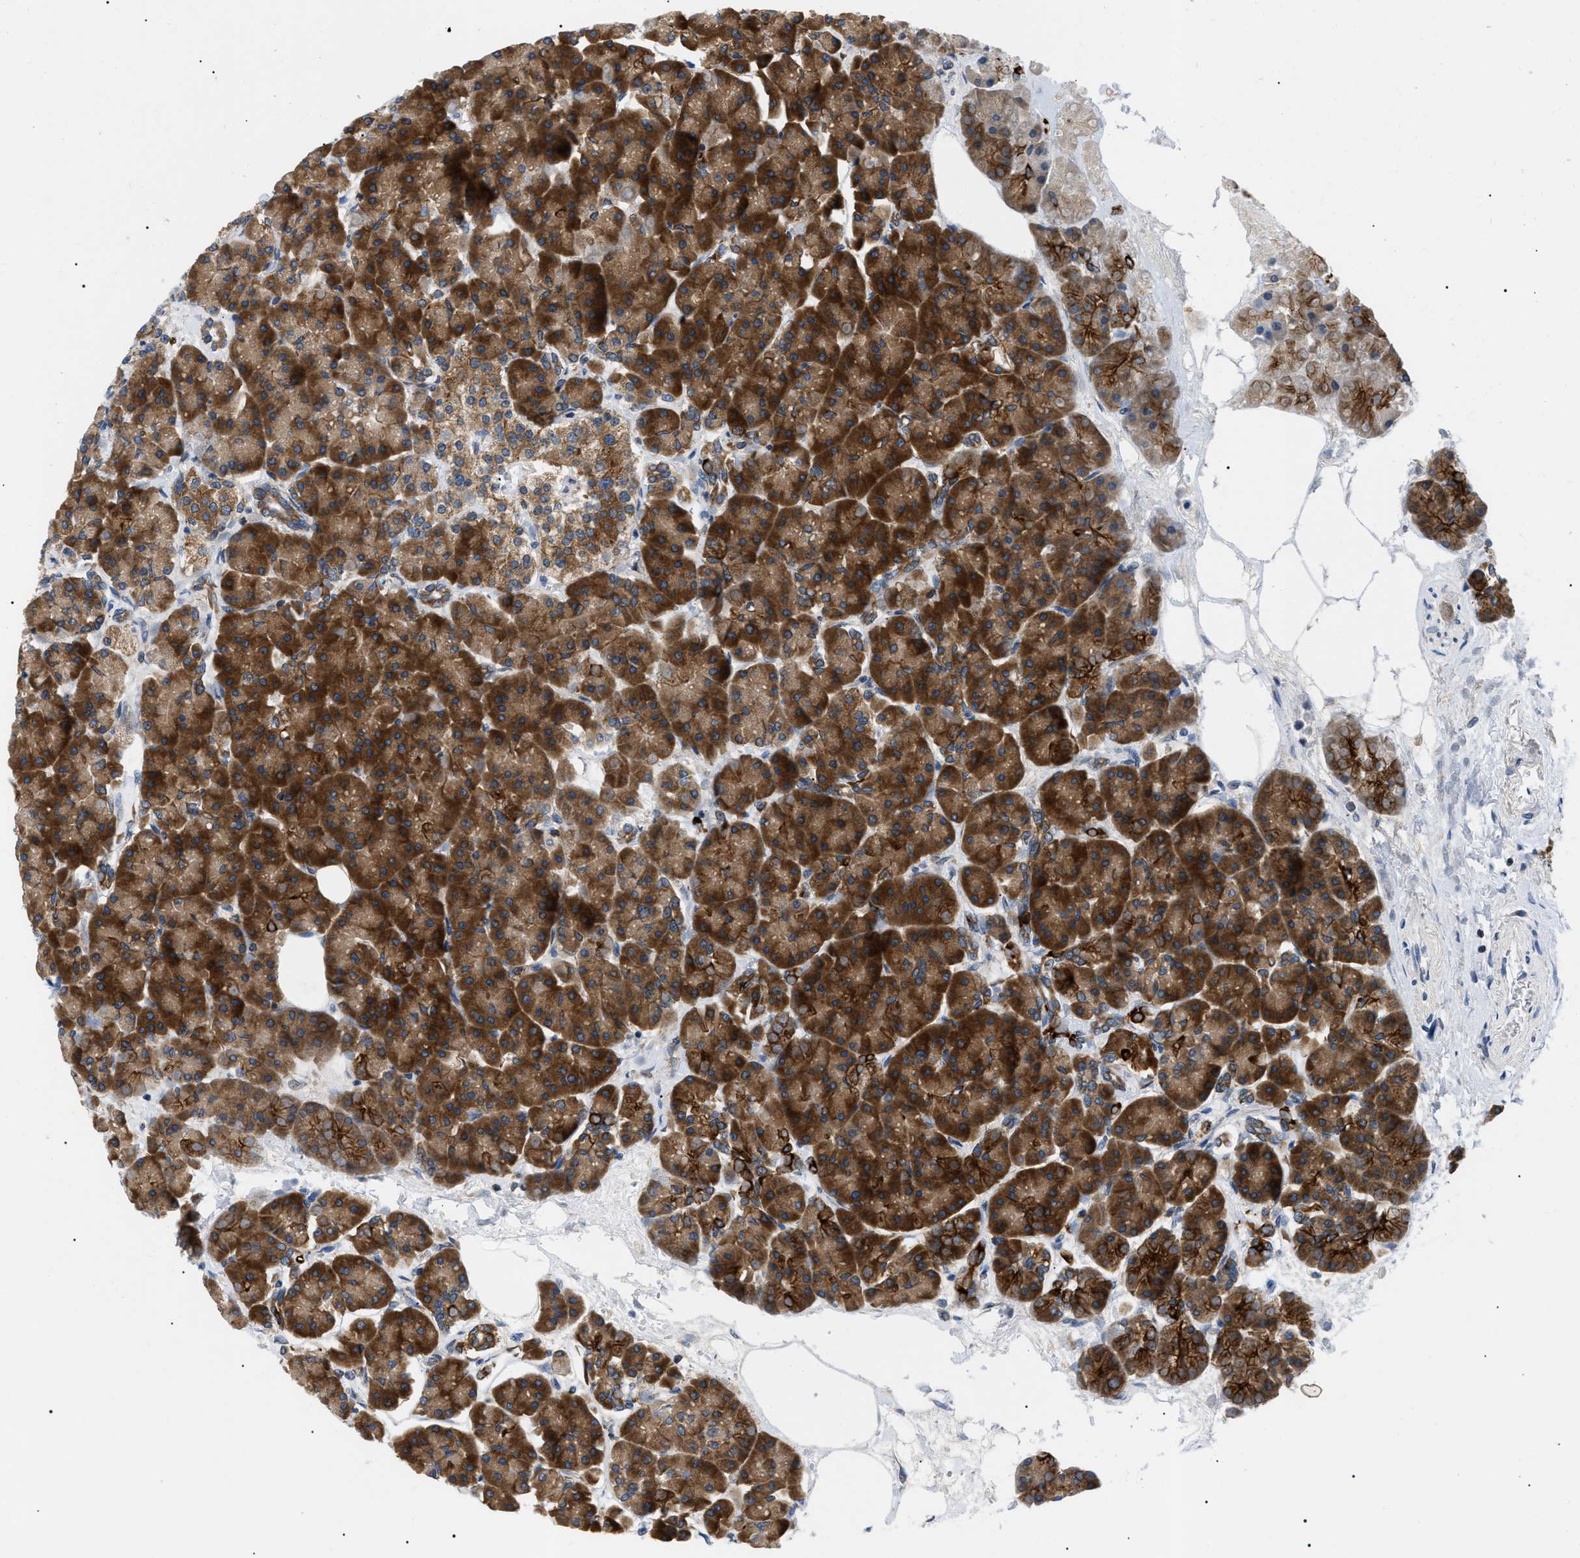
{"staining": {"intensity": "strong", "quantity": ">75%", "location": "cytoplasmic/membranous"}, "tissue": "pancreas", "cell_type": "Exocrine glandular cells", "image_type": "normal", "snomed": [{"axis": "morphology", "description": "Normal tissue, NOS"}, {"axis": "topography", "description": "Pancreas"}], "caption": "Human pancreas stained for a protein (brown) displays strong cytoplasmic/membranous positive expression in about >75% of exocrine glandular cells.", "gene": "DERL1", "patient": {"sex": "female", "age": 70}}